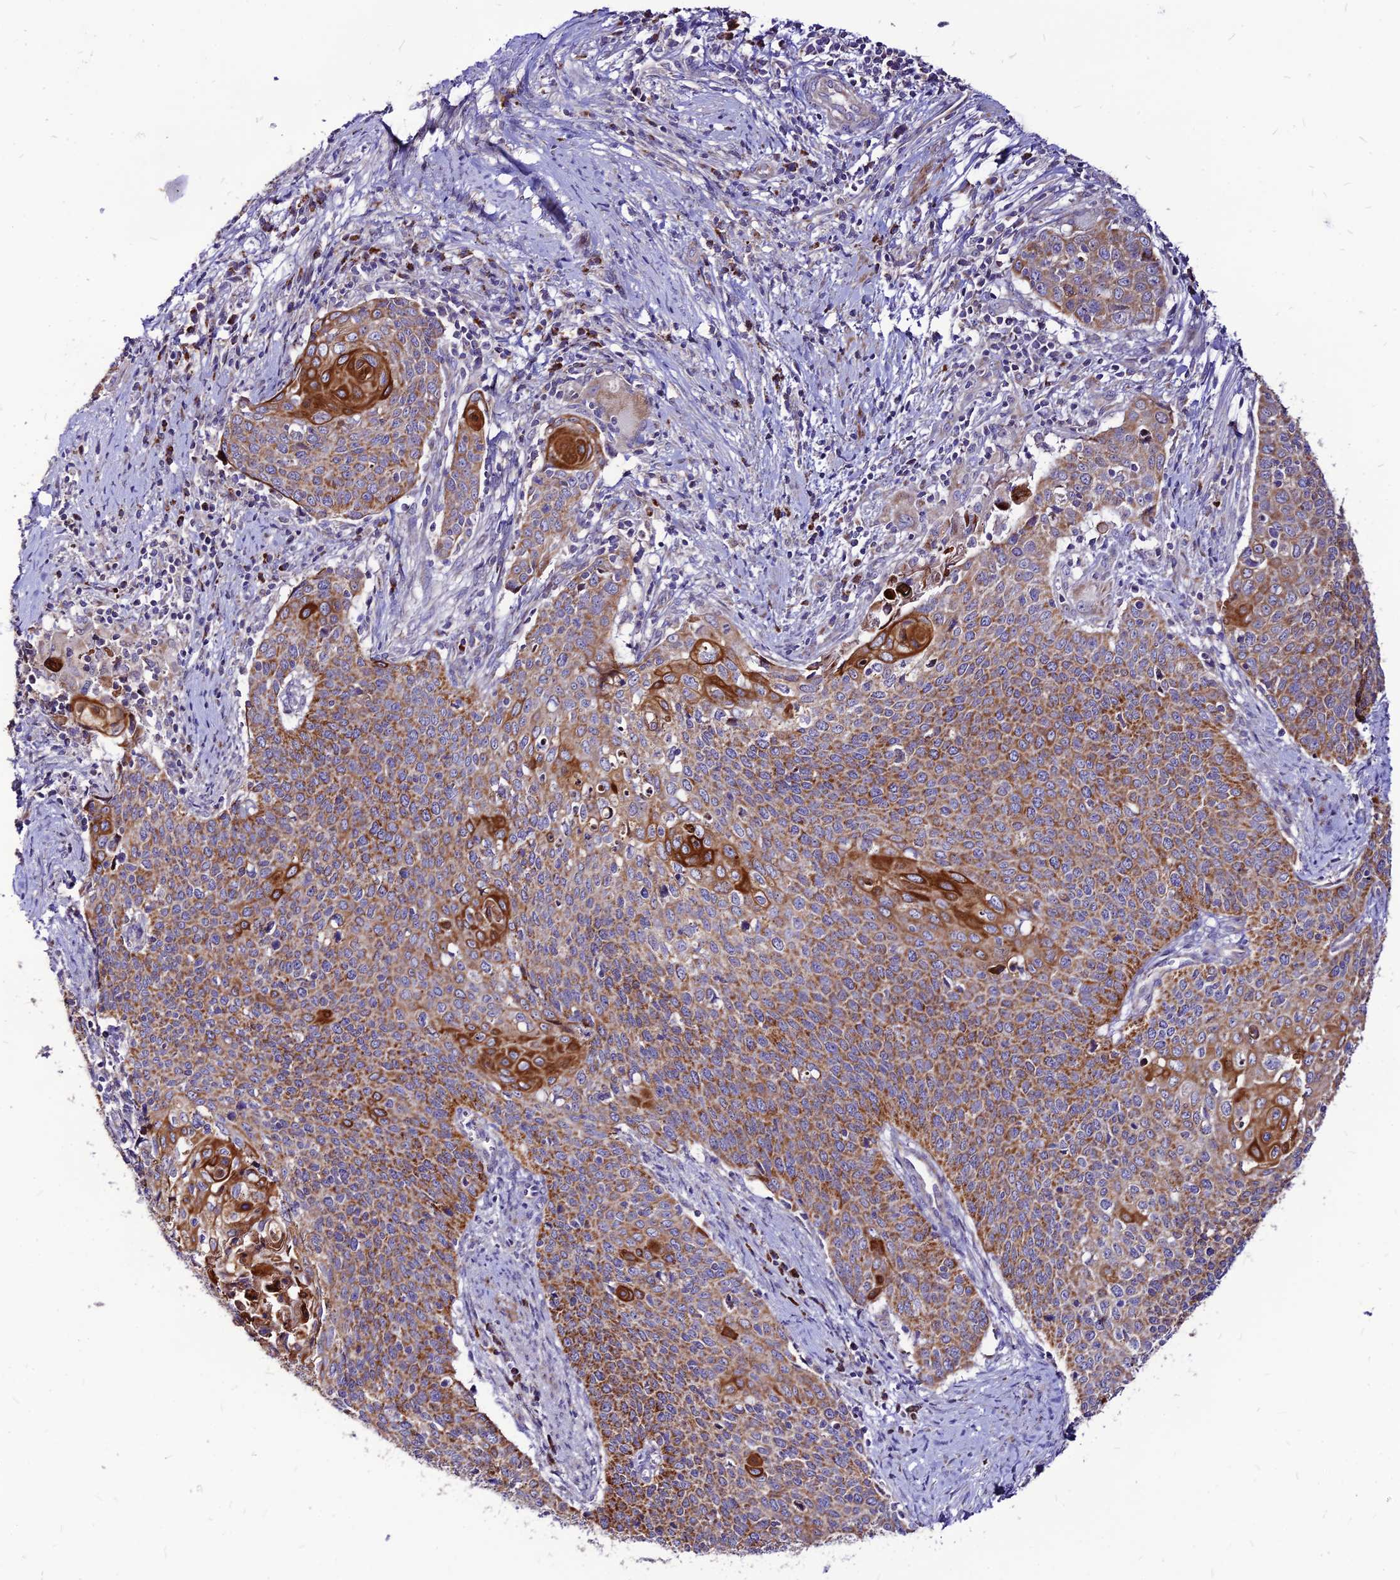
{"staining": {"intensity": "strong", "quantity": ">75%", "location": "cytoplasmic/membranous"}, "tissue": "cervical cancer", "cell_type": "Tumor cells", "image_type": "cancer", "snomed": [{"axis": "morphology", "description": "Squamous cell carcinoma, NOS"}, {"axis": "topography", "description": "Cervix"}], "caption": "A high-resolution histopathology image shows immunohistochemistry staining of squamous cell carcinoma (cervical), which shows strong cytoplasmic/membranous expression in about >75% of tumor cells.", "gene": "ECI1", "patient": {"sex": "female", "age": 39}}